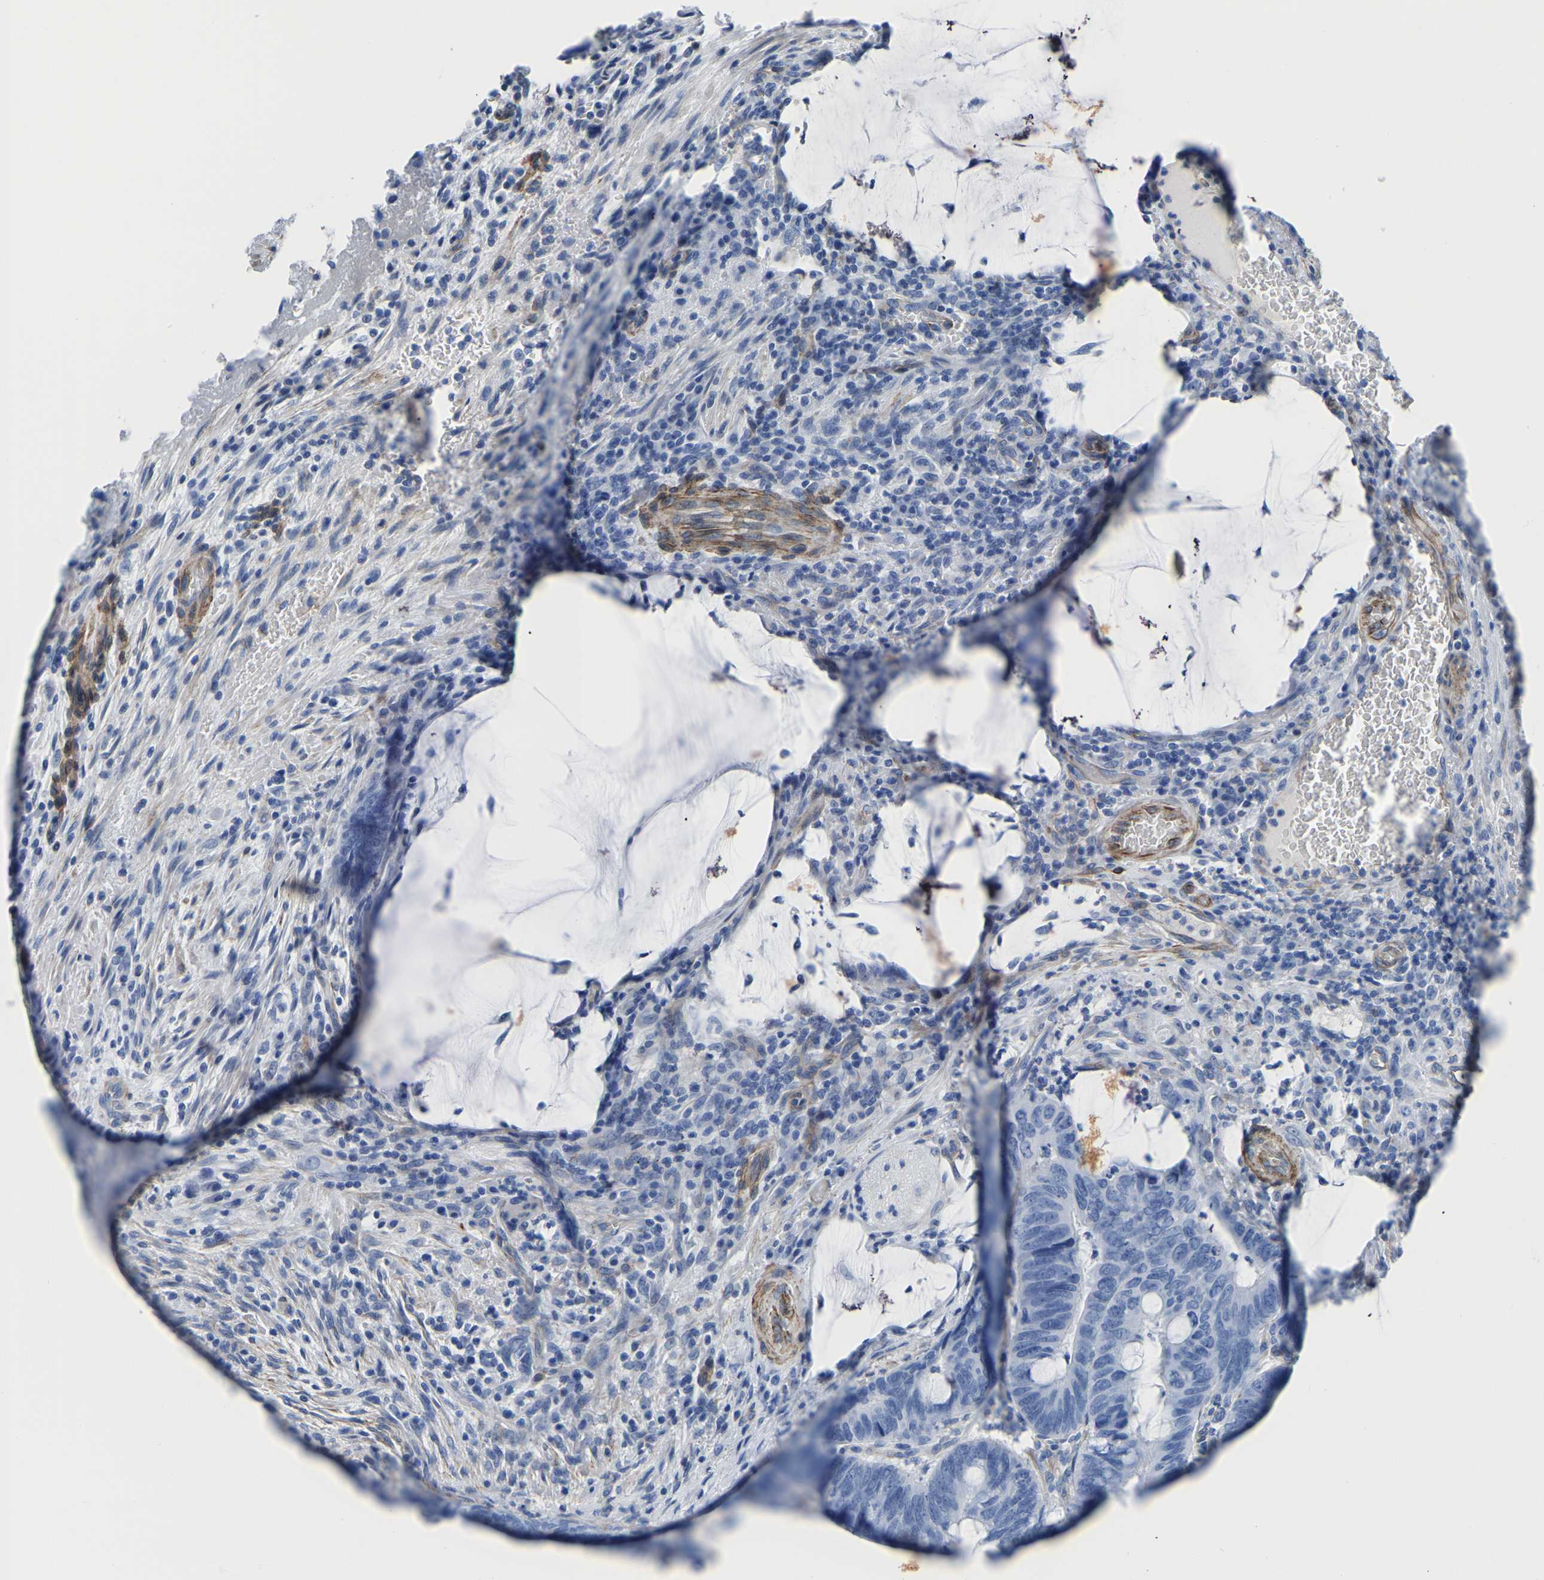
{"staining": {"intensity": "negative", "quantity": "none", "location": "none"}, "tissue": "colorectal cancer", "cell_type": "Tumor cells", "image_type": "cancer", "snomed": [{"axis": "morphology", "description": "Normal tissue, NOS"}, {"axis": "morphology", "description": "Adenocarcinoma, NOS"}, {"axis": "topography", "description": "Rectum"}, {"axis": "topography", "description": "Peripheral nerve tissue"}], "caption": "The immunohistochemistry micrograph has no significant staining in tumor cells of colorectal cancer (adenocarcinoma) tissue.", "gene": "SLC45A3", "patient": {"sex": "male", "age": 92}}